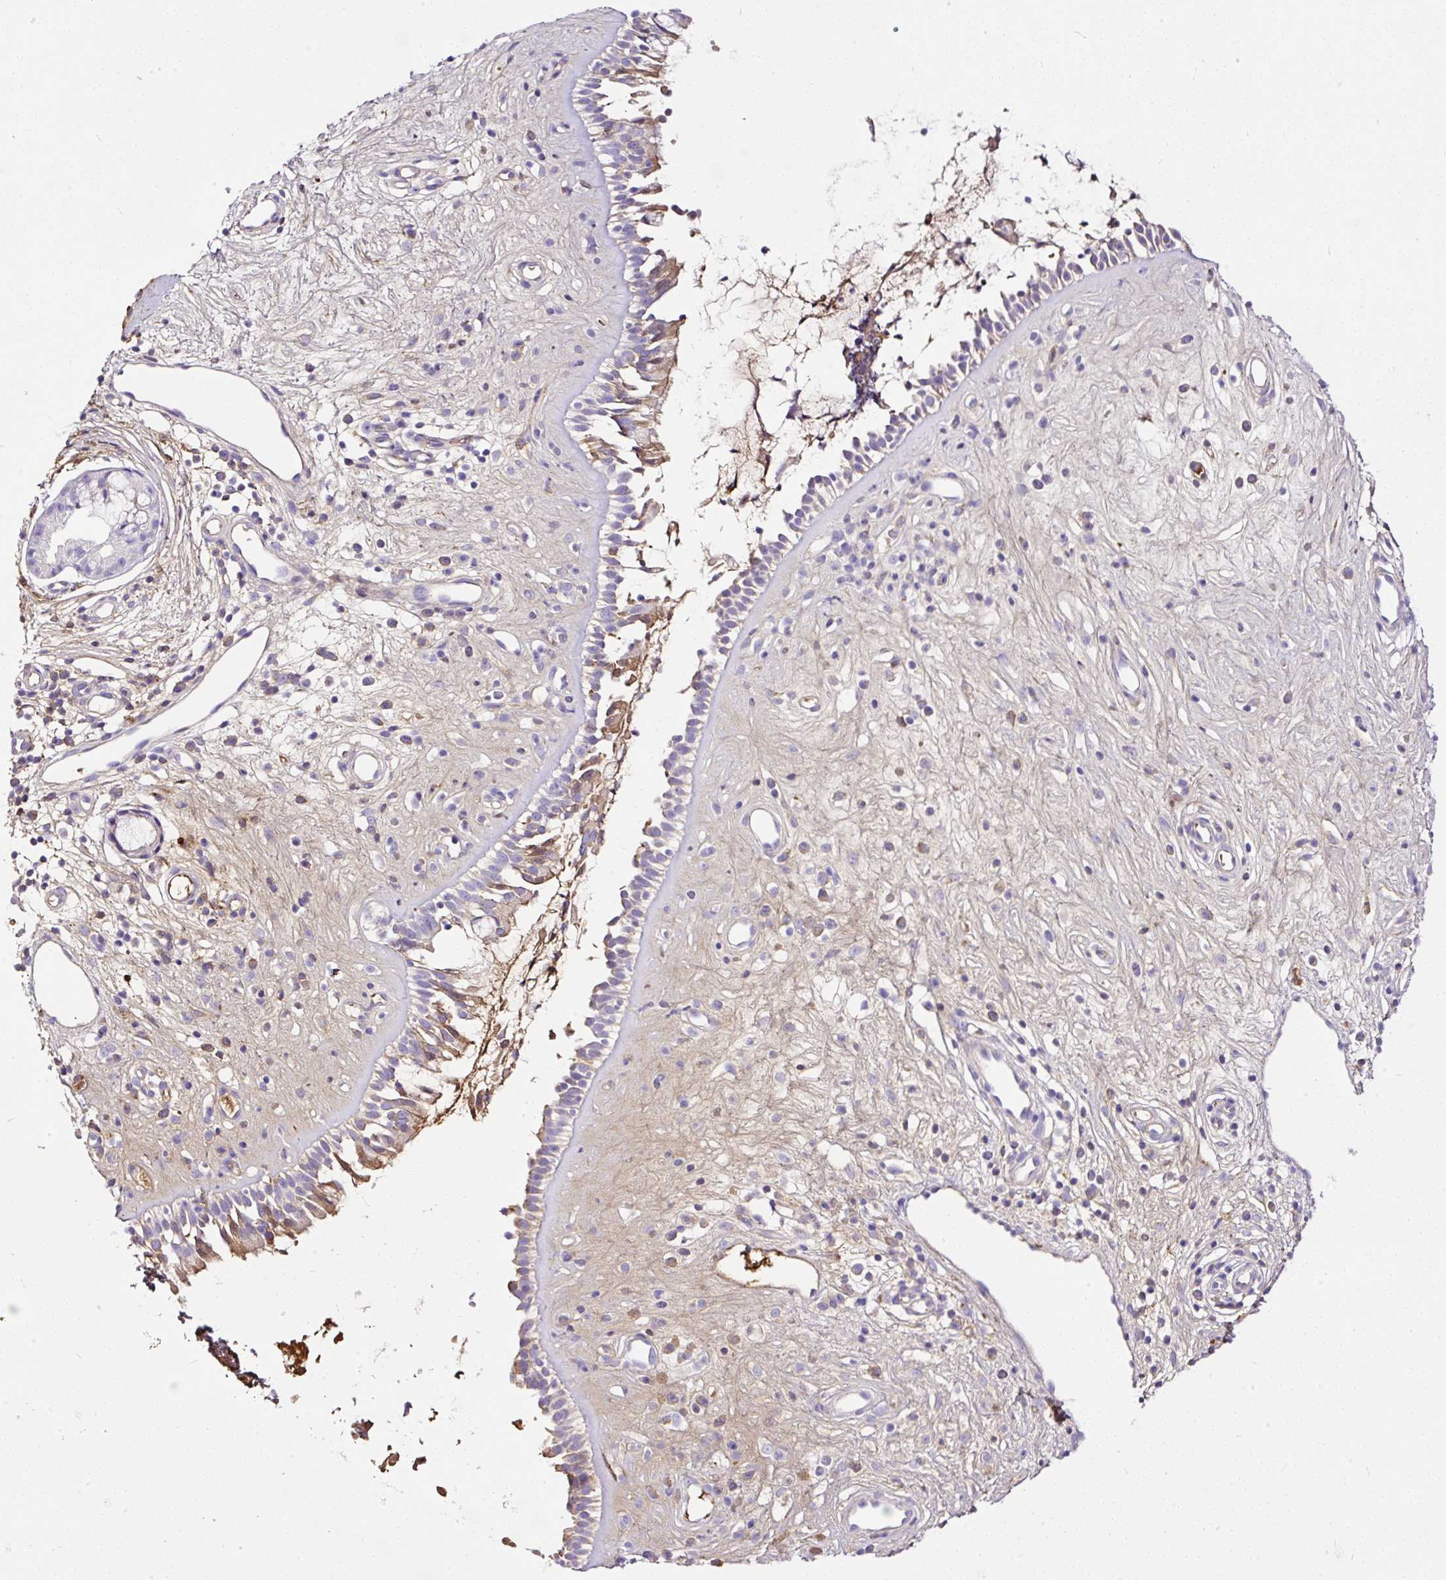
{"staining": {"intensity": "weak", "quantity": "25%-75%", "location": "cytoplasmic/membranous"}, "tissue": "nasopharynx", "cell_type": "Respiratory epithelial cells", "image_type": "normal", "snomed": [{"axis": "morphology", "description": "Normal tissue, NOS"}, {"axis": "topography", "description": "Nasopharynx"}], "caption": "Brown immunohistochemical staining in benign nasopharynx displays weak cytoplasmic/membranous positivity in approximately 25%-75% of respiratory epithelial cells.", "gene": "CLEC3B", "patient": {"sex": "male", "age": 32}}